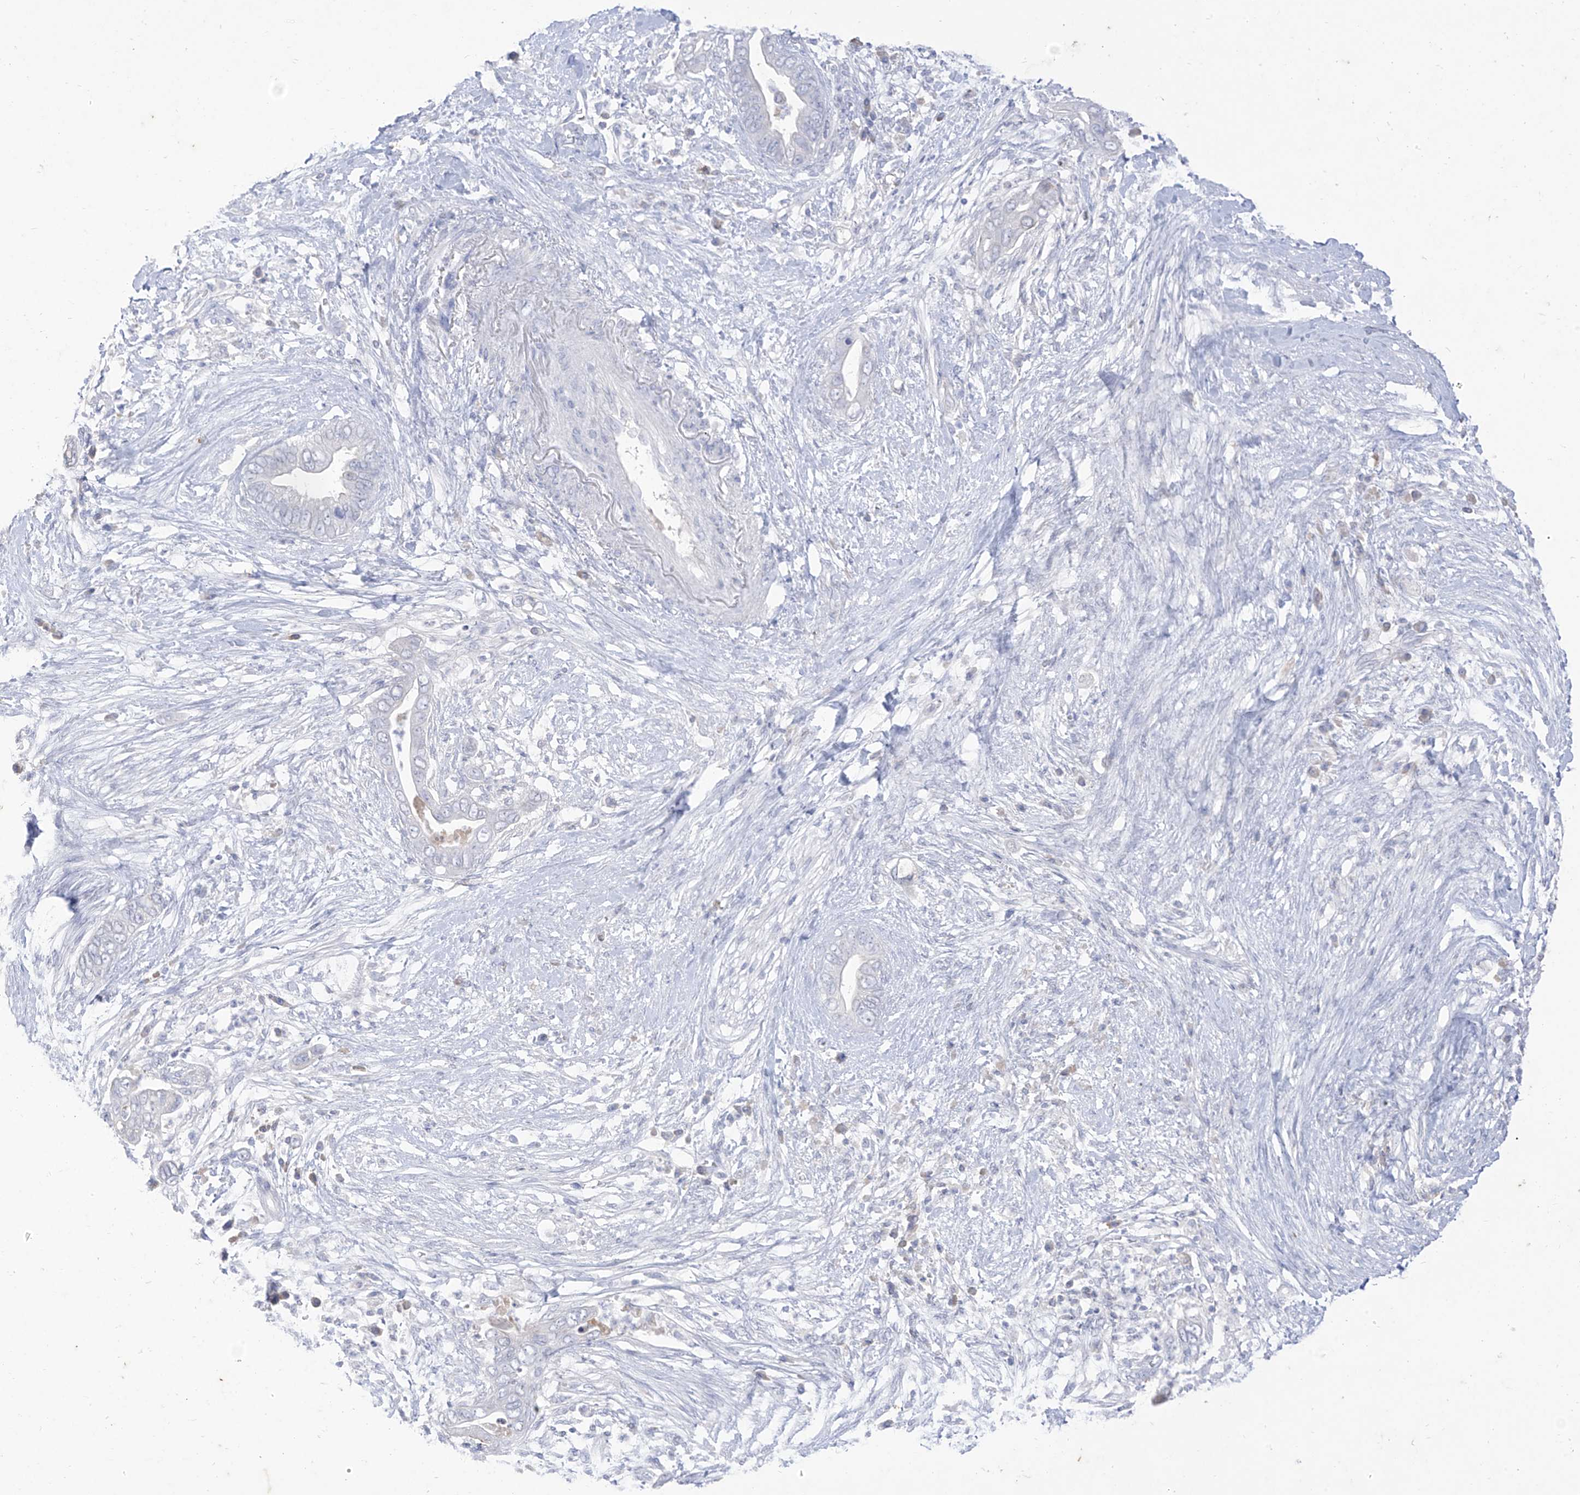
{"staining": {"intensity": "negative", "quantity": "none", "location": "none"}, "tissue": "pancreatic cancer", "cell_type": "Tumor cells", "image_type": "cancer", "snomed": [{"axis": "morphology", "description": "Adenocarcinoma, NOS"}, {"axis": "topography", "description": "Pancreas"}], "caption": "Immunohistochemistry (IHC) micrograph of neoplastic tissue: human pancreatic adenocarcinoma stained with DAB (3,3'-diaminobenzidine) reveals no significant protein expression in tumor cells.", "gene": "TGM4", "patient": {"sex": "male", "age": 75}}